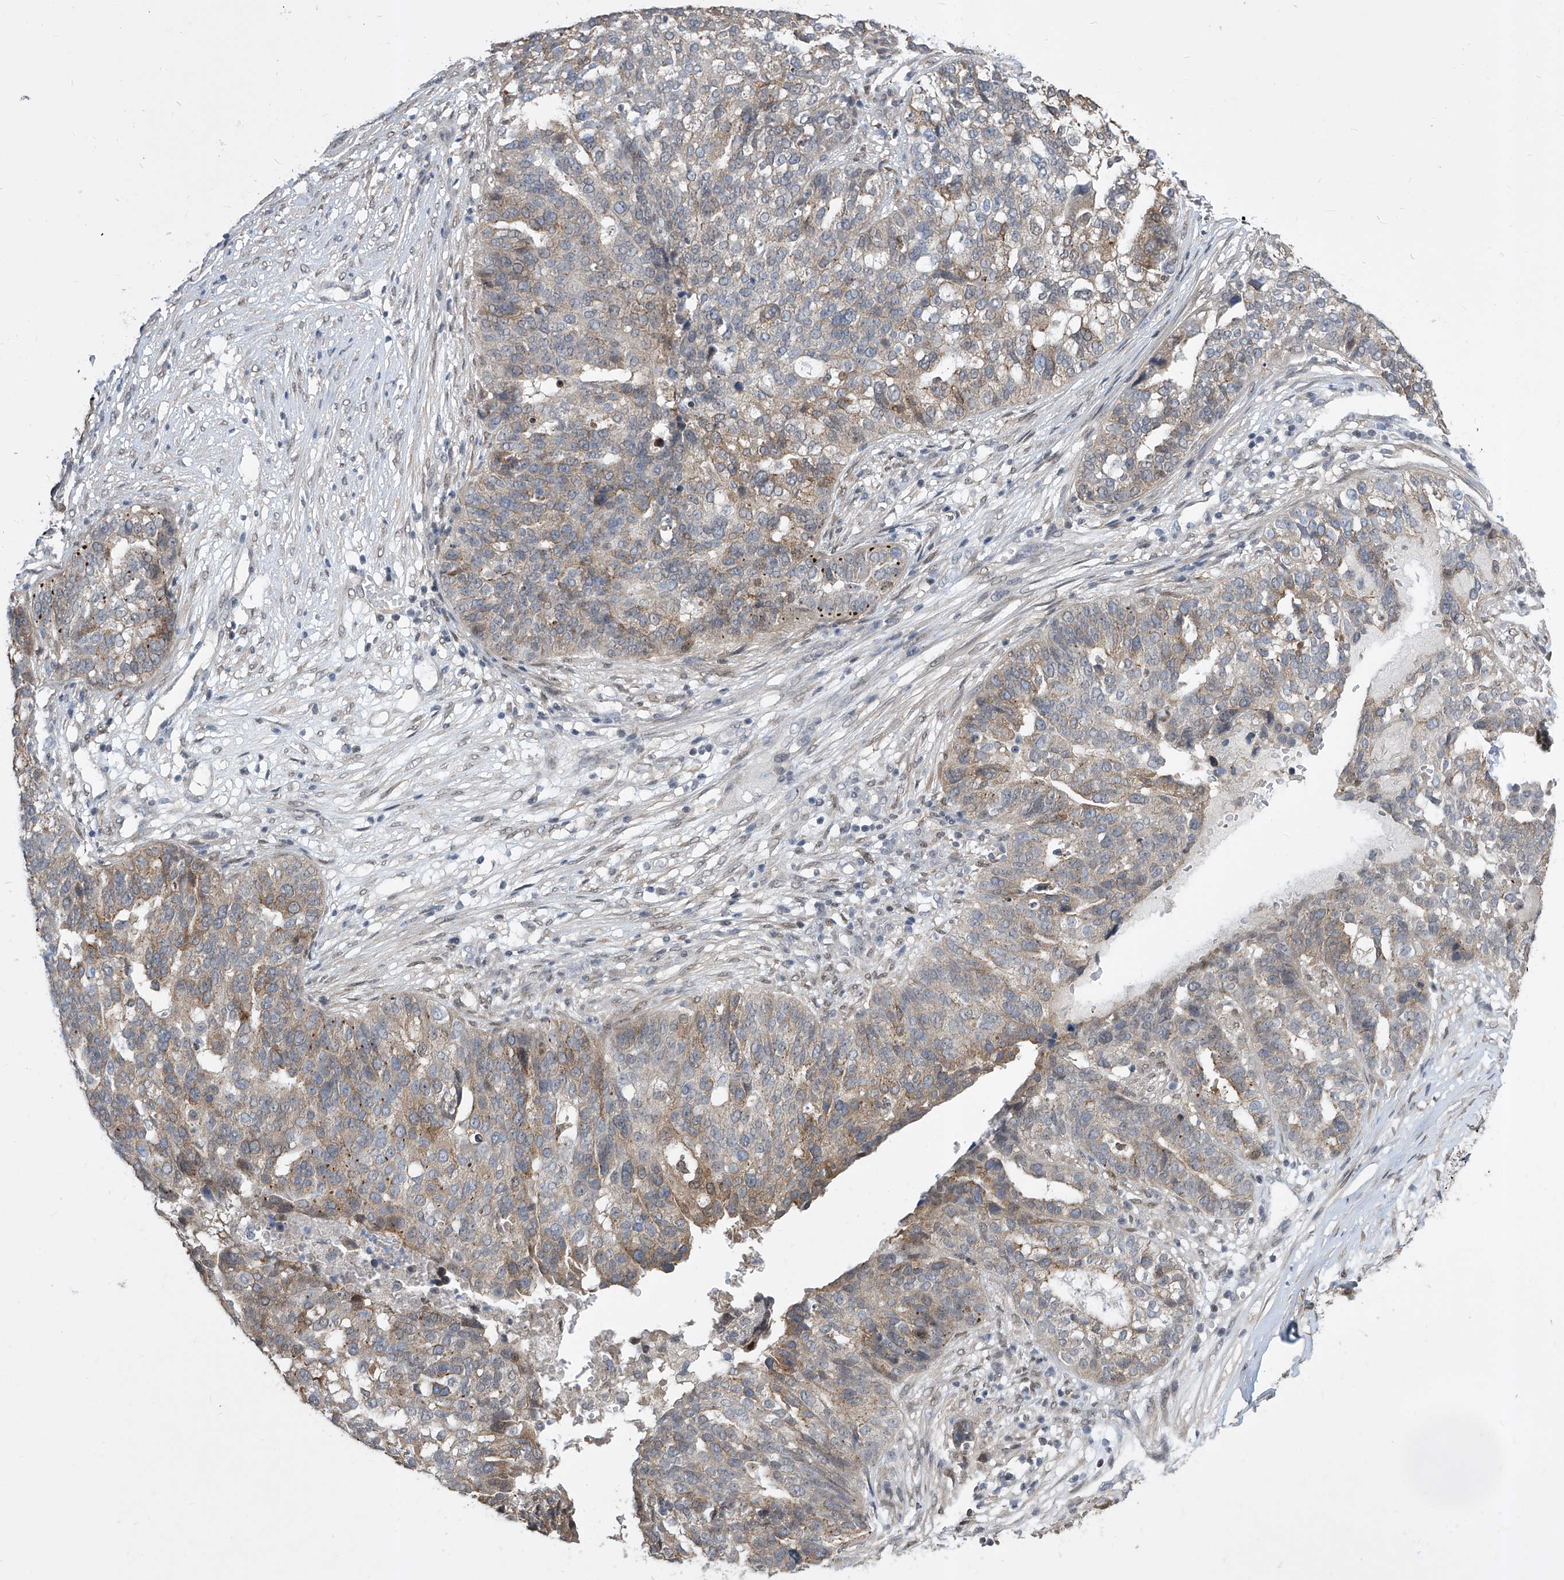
{"staining": {"intensity": "moderate", "quantity": "25%-75%", "location": "cytoplasmic/membranous"}, "tissue": "ovarian cancer", "cell_type": "Tumor cells", "image_type": "cancer", "snomed": [{"axis": "morphology", "description": "Cystadenocarcinoma, serous, NOS"}, {"axis": "topography", "description": "Ovary"}], "caption": "Serous cystadenocarcinoma (ovarian) stained for a protein (brown) exhibits moderate cytoplasmic/membranous positive staining in about 25%-75% of tumor cells.", "gene": "CETN2", "patient": {"sex": "female", "age": 59}}